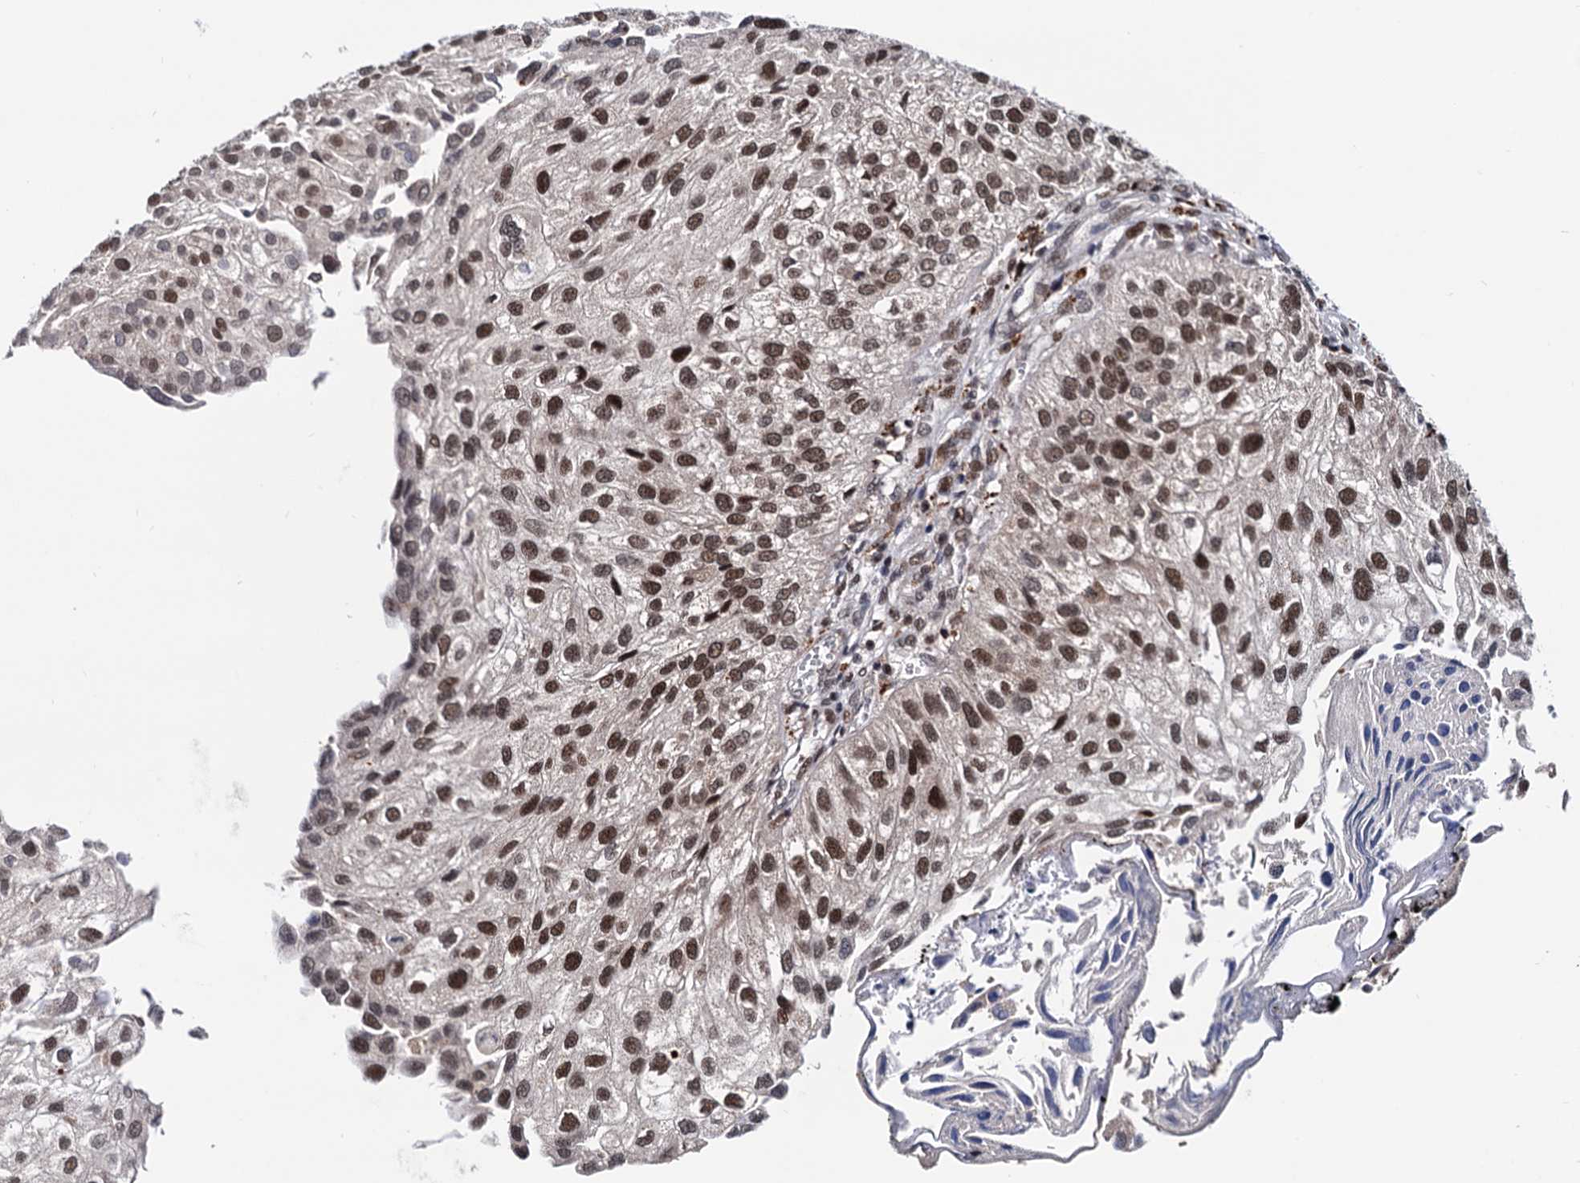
{"staining": {"intensity": "moderate", "quantity": ">75%", "location": "nuclear"}, "tissue": "urothelial cancer", "cell_type": "Tumor cells", "image_type": "cancer", "snomed": [{"axis": "morphology", "description": "Urothelial carcinoma, Low grade"}, {"axis": "topography", "description": "Urinary bladder"}], "caption": "Human urothelial cancer stained for a protein (brown) displays moderate nuclear positive positivity in approximately >75% of tumor cells.", "gene": "RNASEH2B", "patient": {"sex": "female", "age": 89}}